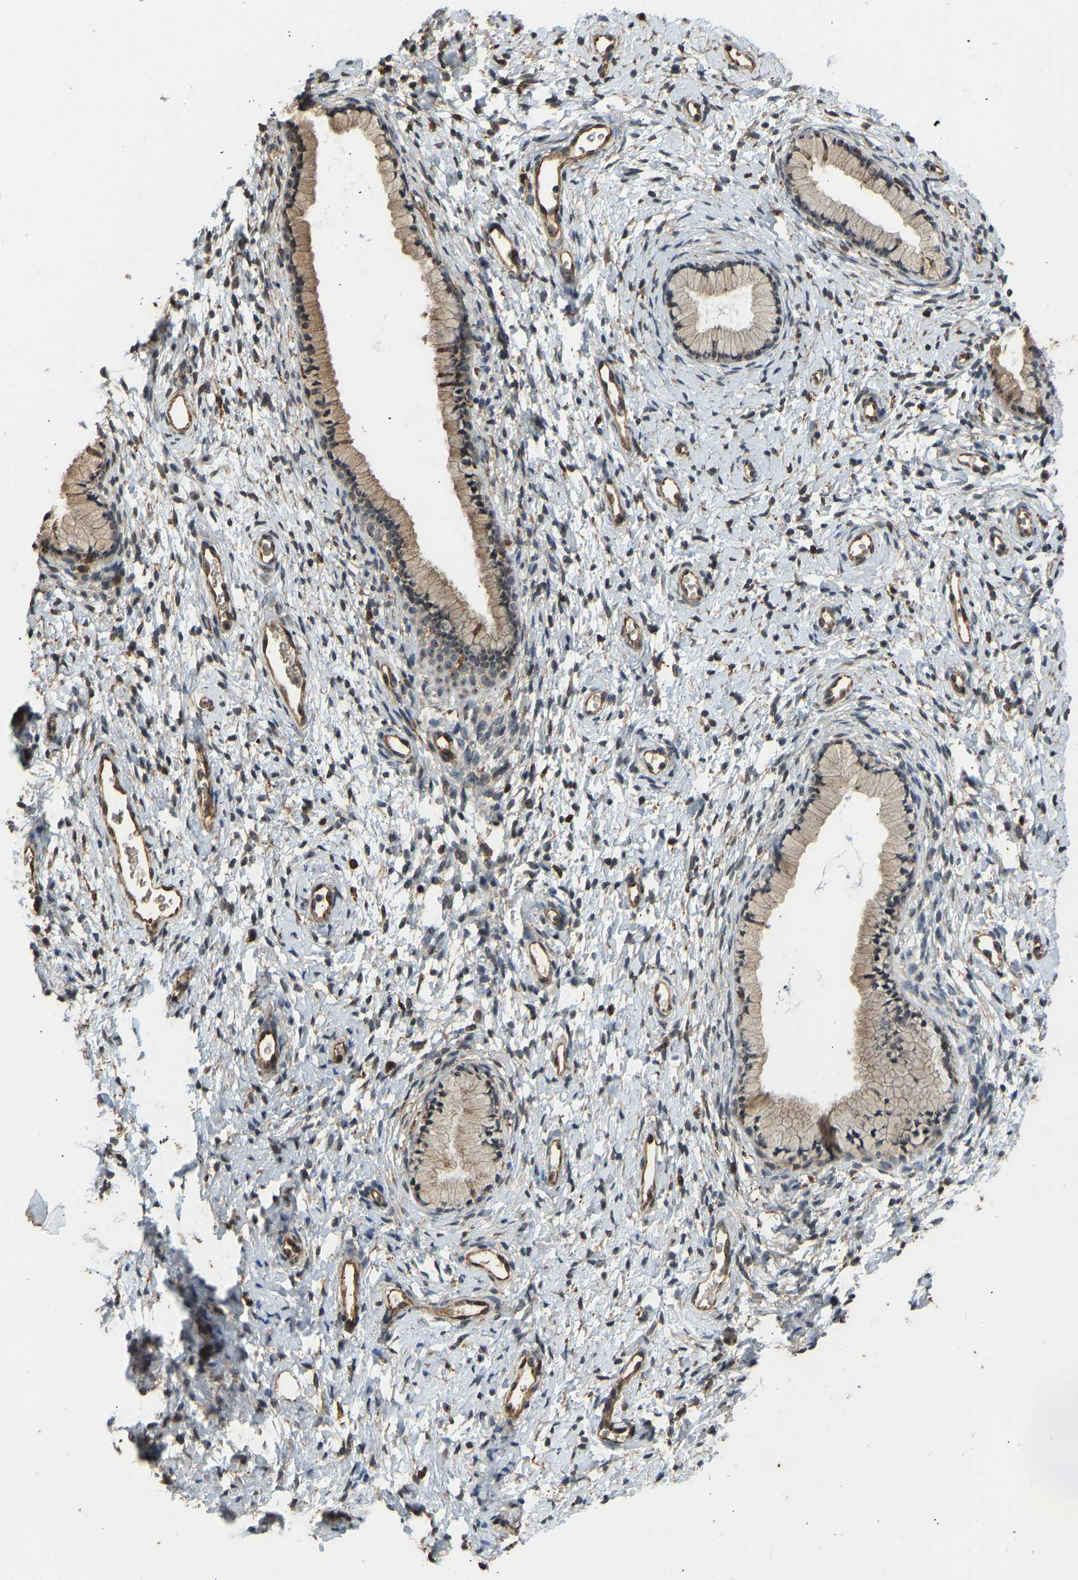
{"staining": {"intensity": "moderate", "quantity": ">75%", "location": "cytoplasmic/membranous"}, "tissue": "cervix", "cell_type": "Glandular cells", "image_type": "normal", "snomed": [{"axis": "morphology", "description": "Normal tissue, NOS"}, {"axis": "topography", "description": "Cervix"}], "caption": "Normal cervix displays moderate cytoplasmic/membranous staining in approximately >75% of glandular cells, visualized by immunohistochemistry. (Stains: DAB (3,3'-diaminobenzidine) in brown, nuclei in blue, Microscopy: brightfield microscopy at high magnification).", "gene": "OS9", "patient": {"sex": "female", "age": 72}}